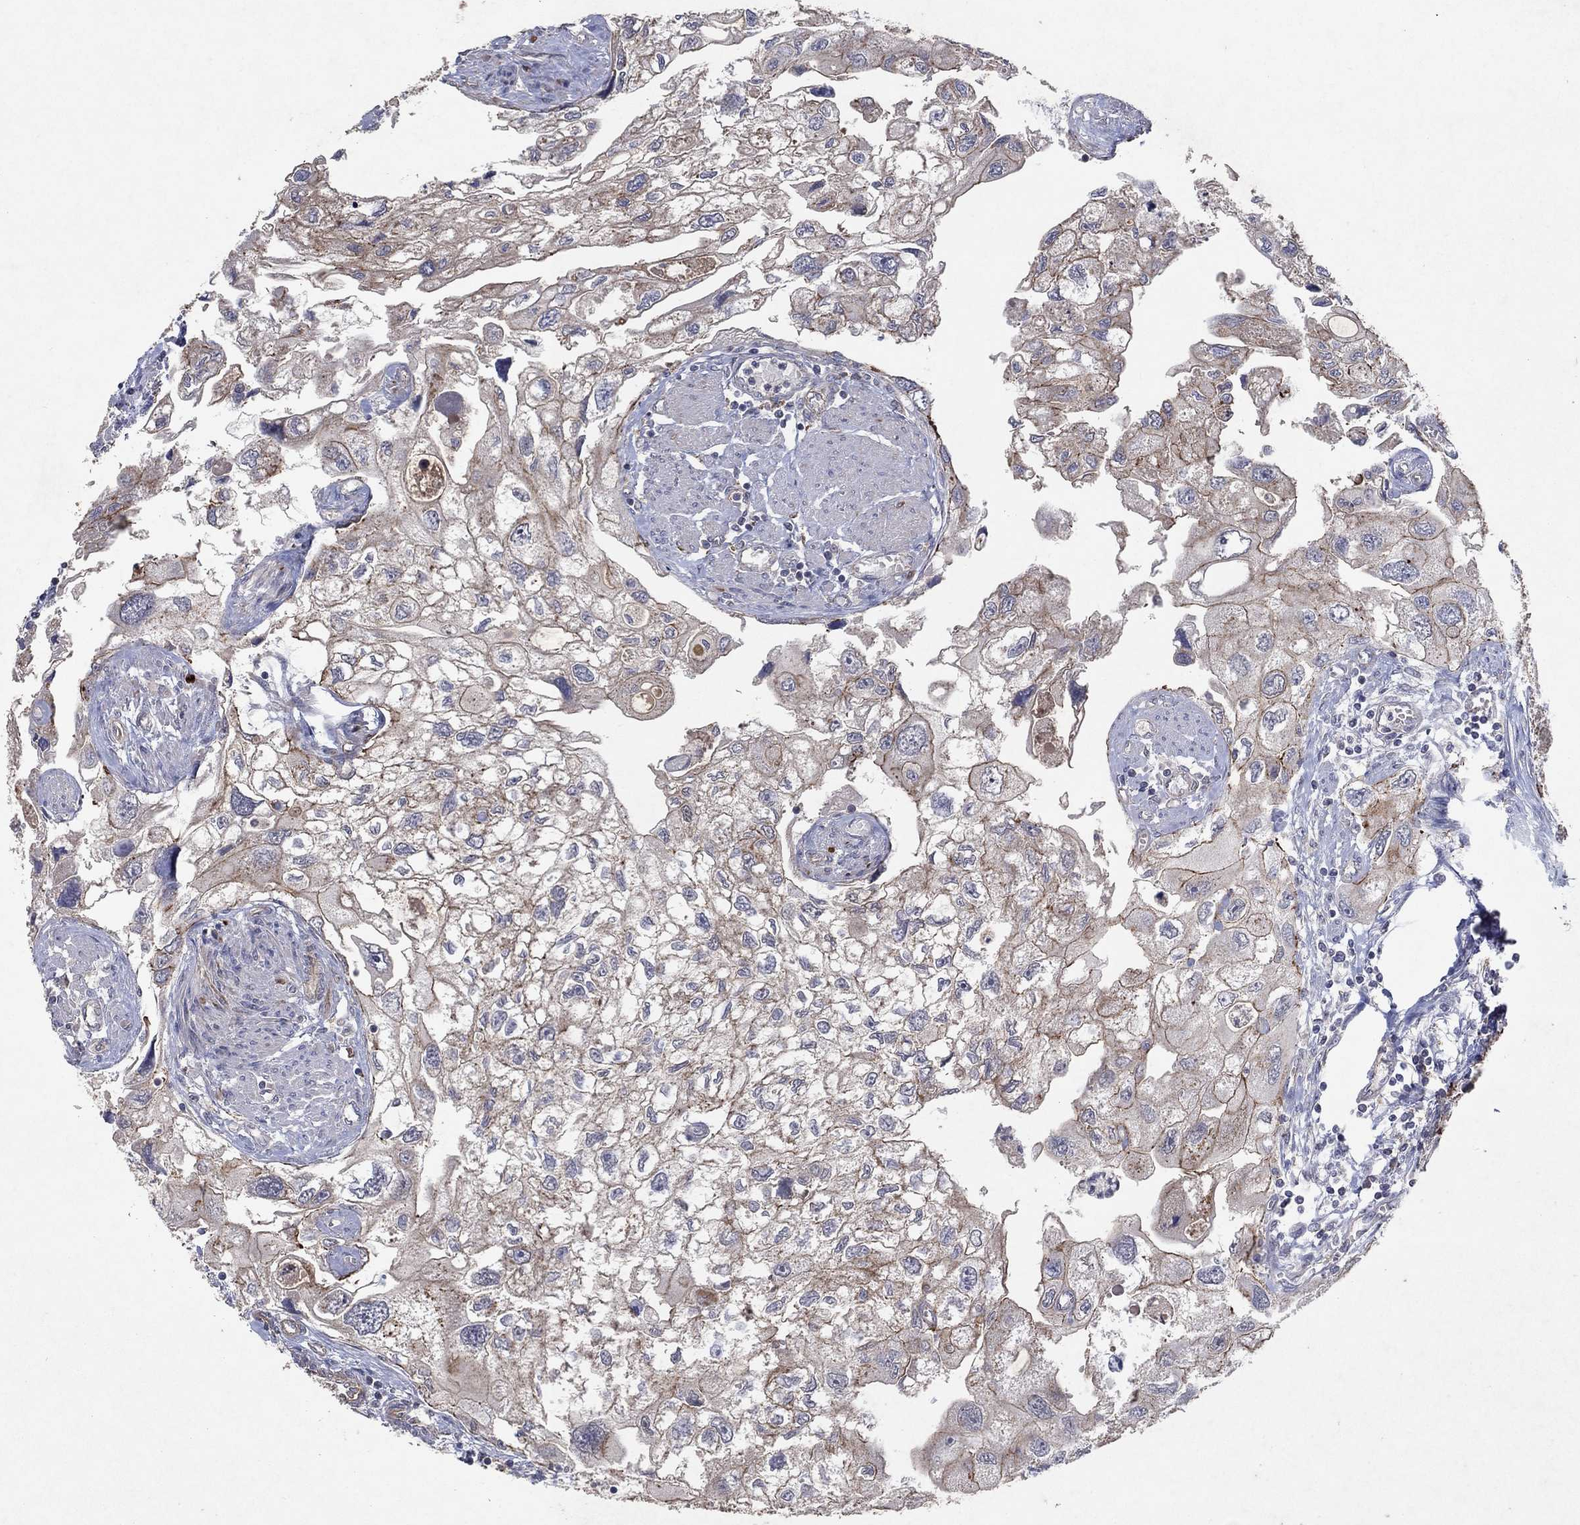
{"staining": {"intensity": "weak", "quantity": "25%-75%", "location": "cytoplasmic/membranous"}, "tissue": "urothelial cancer", "cell_type": "Tumor cells", "image_type": "cancer", "snomed": [{"axis": "morphology", "description": "Urothelial carcinoma, High grade"}, {"axis": "topography", "description": "Urinary bladder"}], "caption": "The photomicrograph shows immunohistochemical staining of urothelial cancer. There is weak cytoplasmic/membranous expression is present in about 25%-75% of tumor cells. The staining was performed using DAB (3,3'-diaminobenzidine) to visualize the protein expression in brown, while the nuclei were stained in blue with hematoxylin (Magnification: 20x).", "gene": "FRG1", "patient": {"sex": "male", "age": 59}}